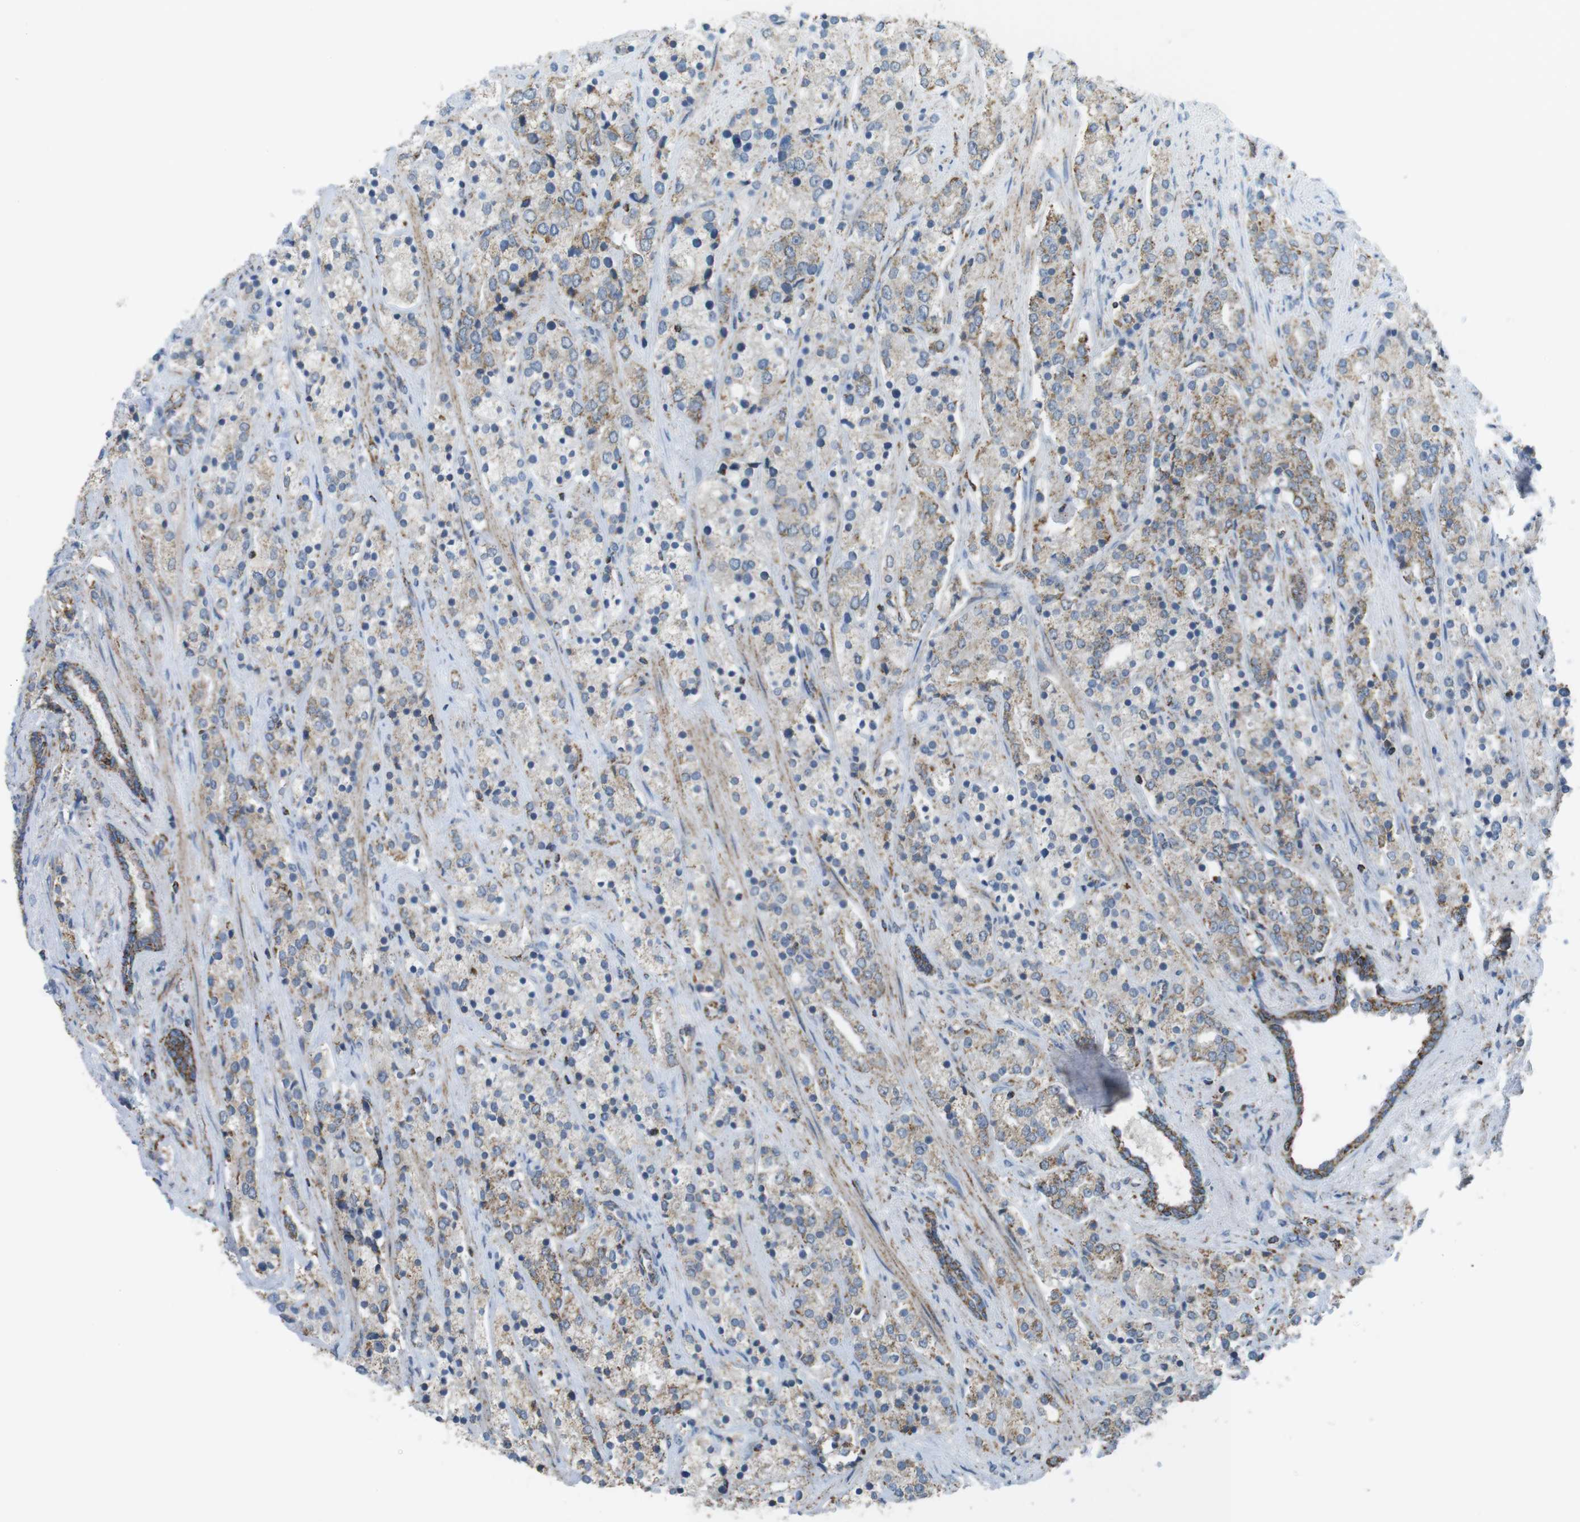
{"staining": {"intensity": "moderate", "quantity": ">75%", "location": "cytoplasmic/membranous"}, "tissue": "prostate cancer", "cell_type": "Tumor cells", "image_type": "cancer", "snomed": [{"axis": "morphology", "description": "Adenocarcinoma, High grade"}, {"axis": "topography", "description": "Prostate"}], "caption": "Prostate adenocarcinoma (high-grade) tissue reveals moderate cytoplasmic/membranous expression in approximately >75% of tumor cells", "gene": "GRIK2", "patient": {"sex": "male", "age": 71}}